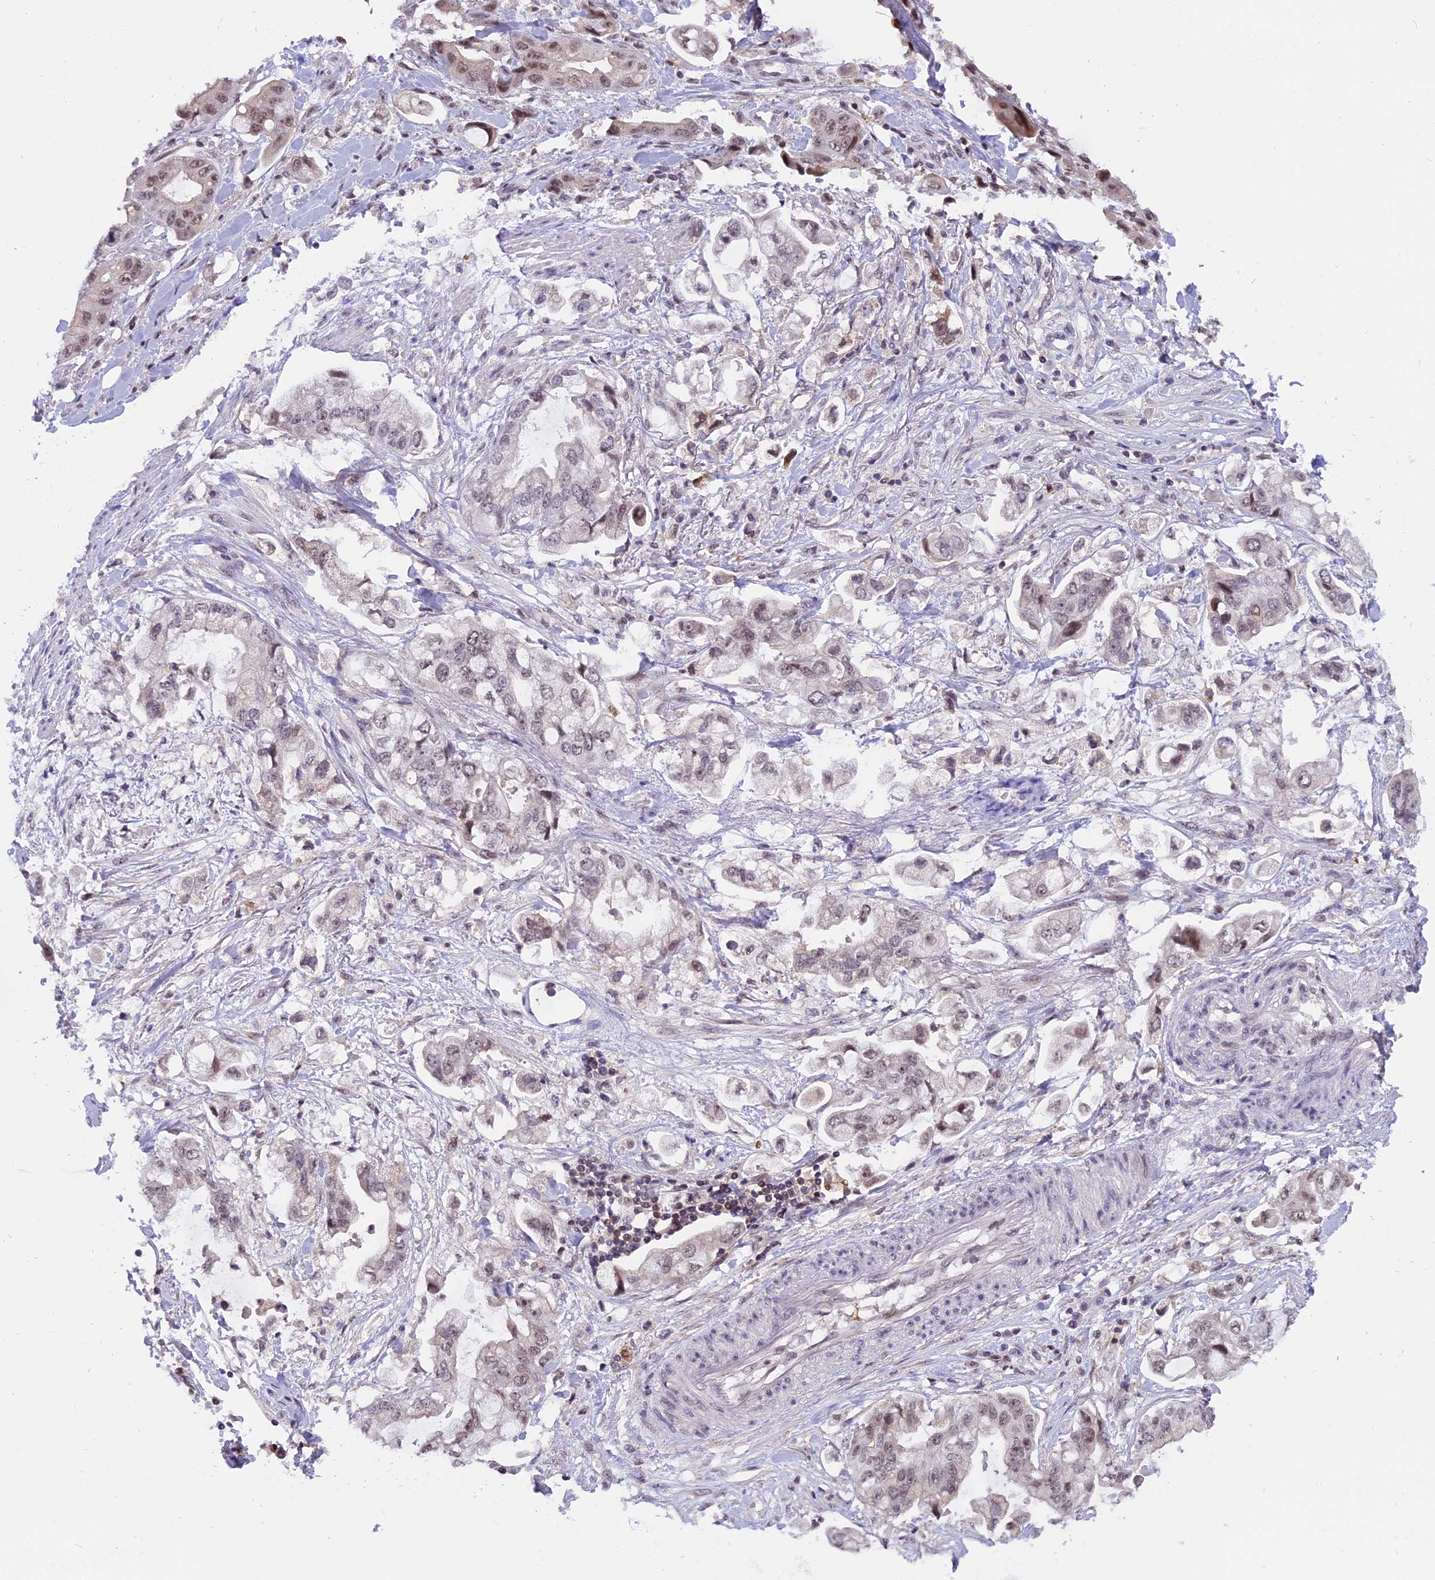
{"staining": {"intensity": "weak", "quantity": "25%-75%", "location": "nuclear"}, "tissue": "stomach cancer", "cell_type": "Tumor cells", "image_type": "cancer", "snomed": [{"axis": "morphology", "description": "Adenocarcinoma, NOS"}, {"axis": "topography", "description": "Stomach"}], "caption": "The histopathology image shows staining of stomach cancer (adenocarcinoma), revealing weak nuclear protein staining (brown color) within tumor cells.", "gene": "TADA3", "patient": {"sex": "male", "age": 62}}